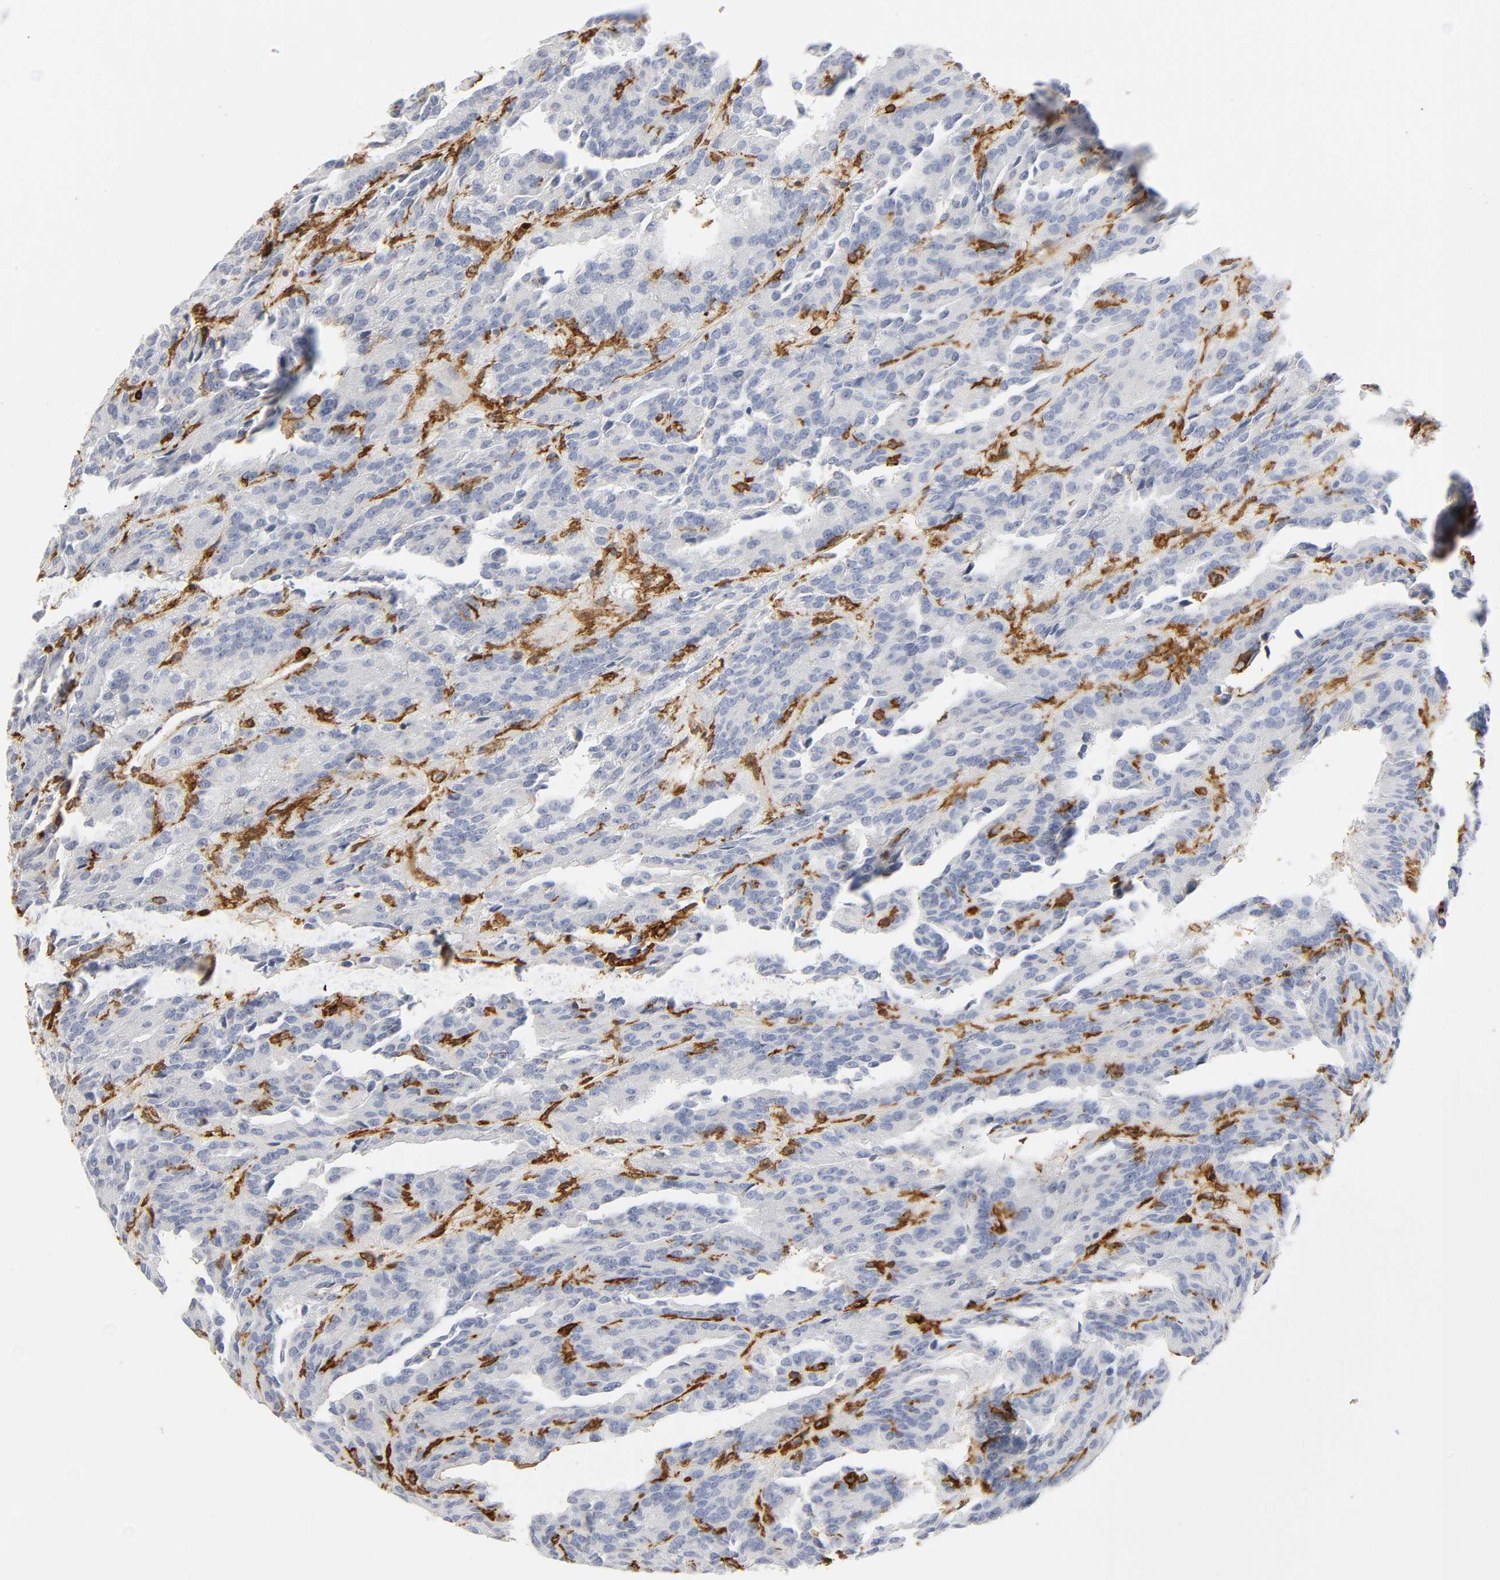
{"staining": {"intensity": "negative", "quantity": "none", "location": "none"}, "tissue": "renal cancer", "cell_type": "Tumor cells", "image_type": "cancer", "snomed": [{"axis": "morphology", "description": "Adenocarcinoma, NOS"}, {"axis": "topography", "description": "Kidney"}], "caption": "The histopathology image reveals no staining of tumor cells in renal cancer (adenocarcinoma).", "gene": "LYN", "patient": {"sex": "male", "age": 46}}